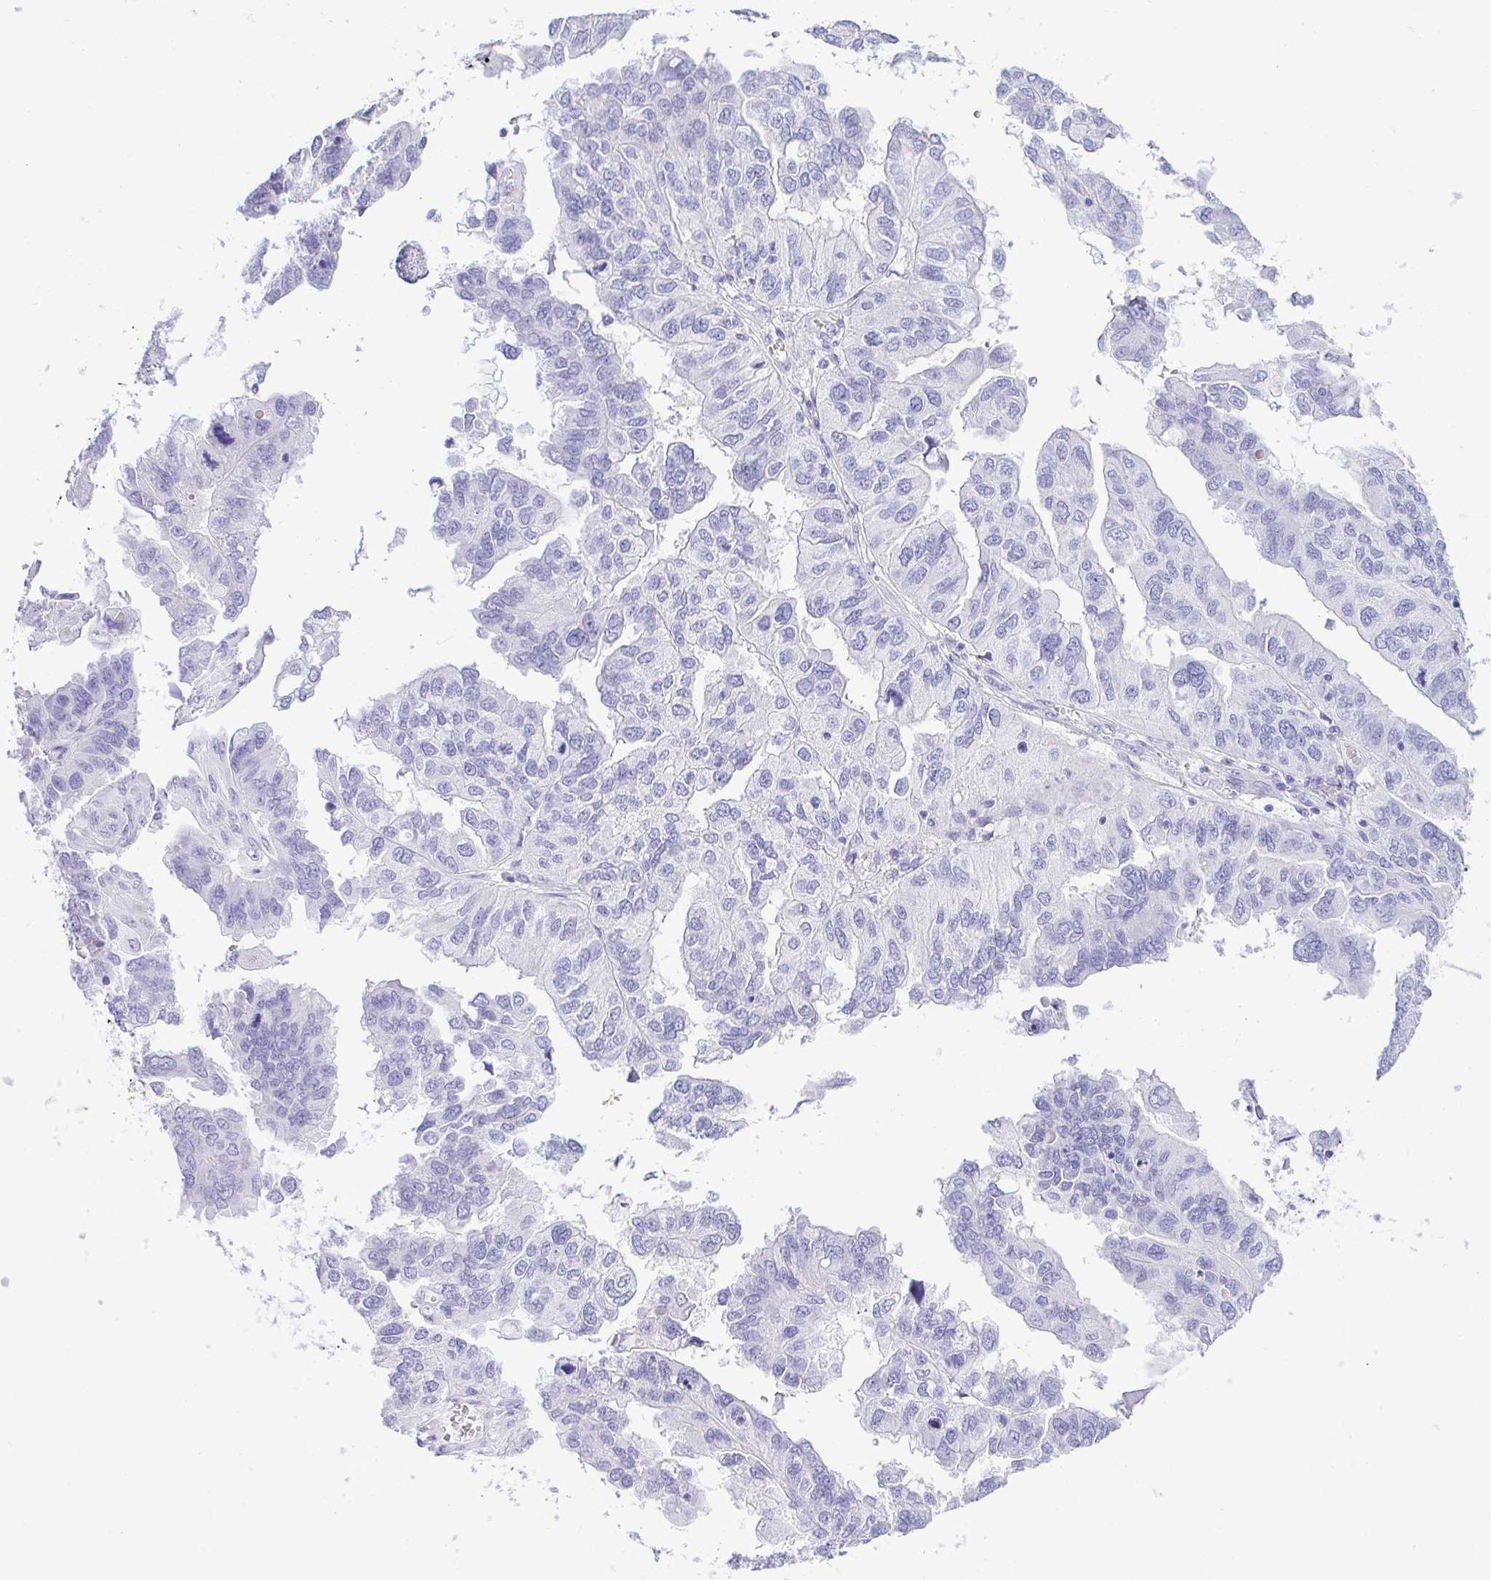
{"staining": {"intensity": "negative", "quantity": "none", "location": "none"}, "tissue": "ovarian cancer", "cell_type": "Tumor cells", "image_type": "cancer", "snomed": [{"axis": "morphology", "description": "Cystadenocarcinoma, serous, NOS"}, {"axis": "topography", "description": "Ovary"}], "caption": "Histopathology image shows no protein staining in tumor cells of ovarian serous cystadenocarcinoma tissue. (Stains: DAB immunohistochemistry (IHC) with hematoxylin counter stain, Microscopy: brightfield microscopy at high magnification).", "gene": "ABCG2", "patient": {"sex": "female", "age": 79}}